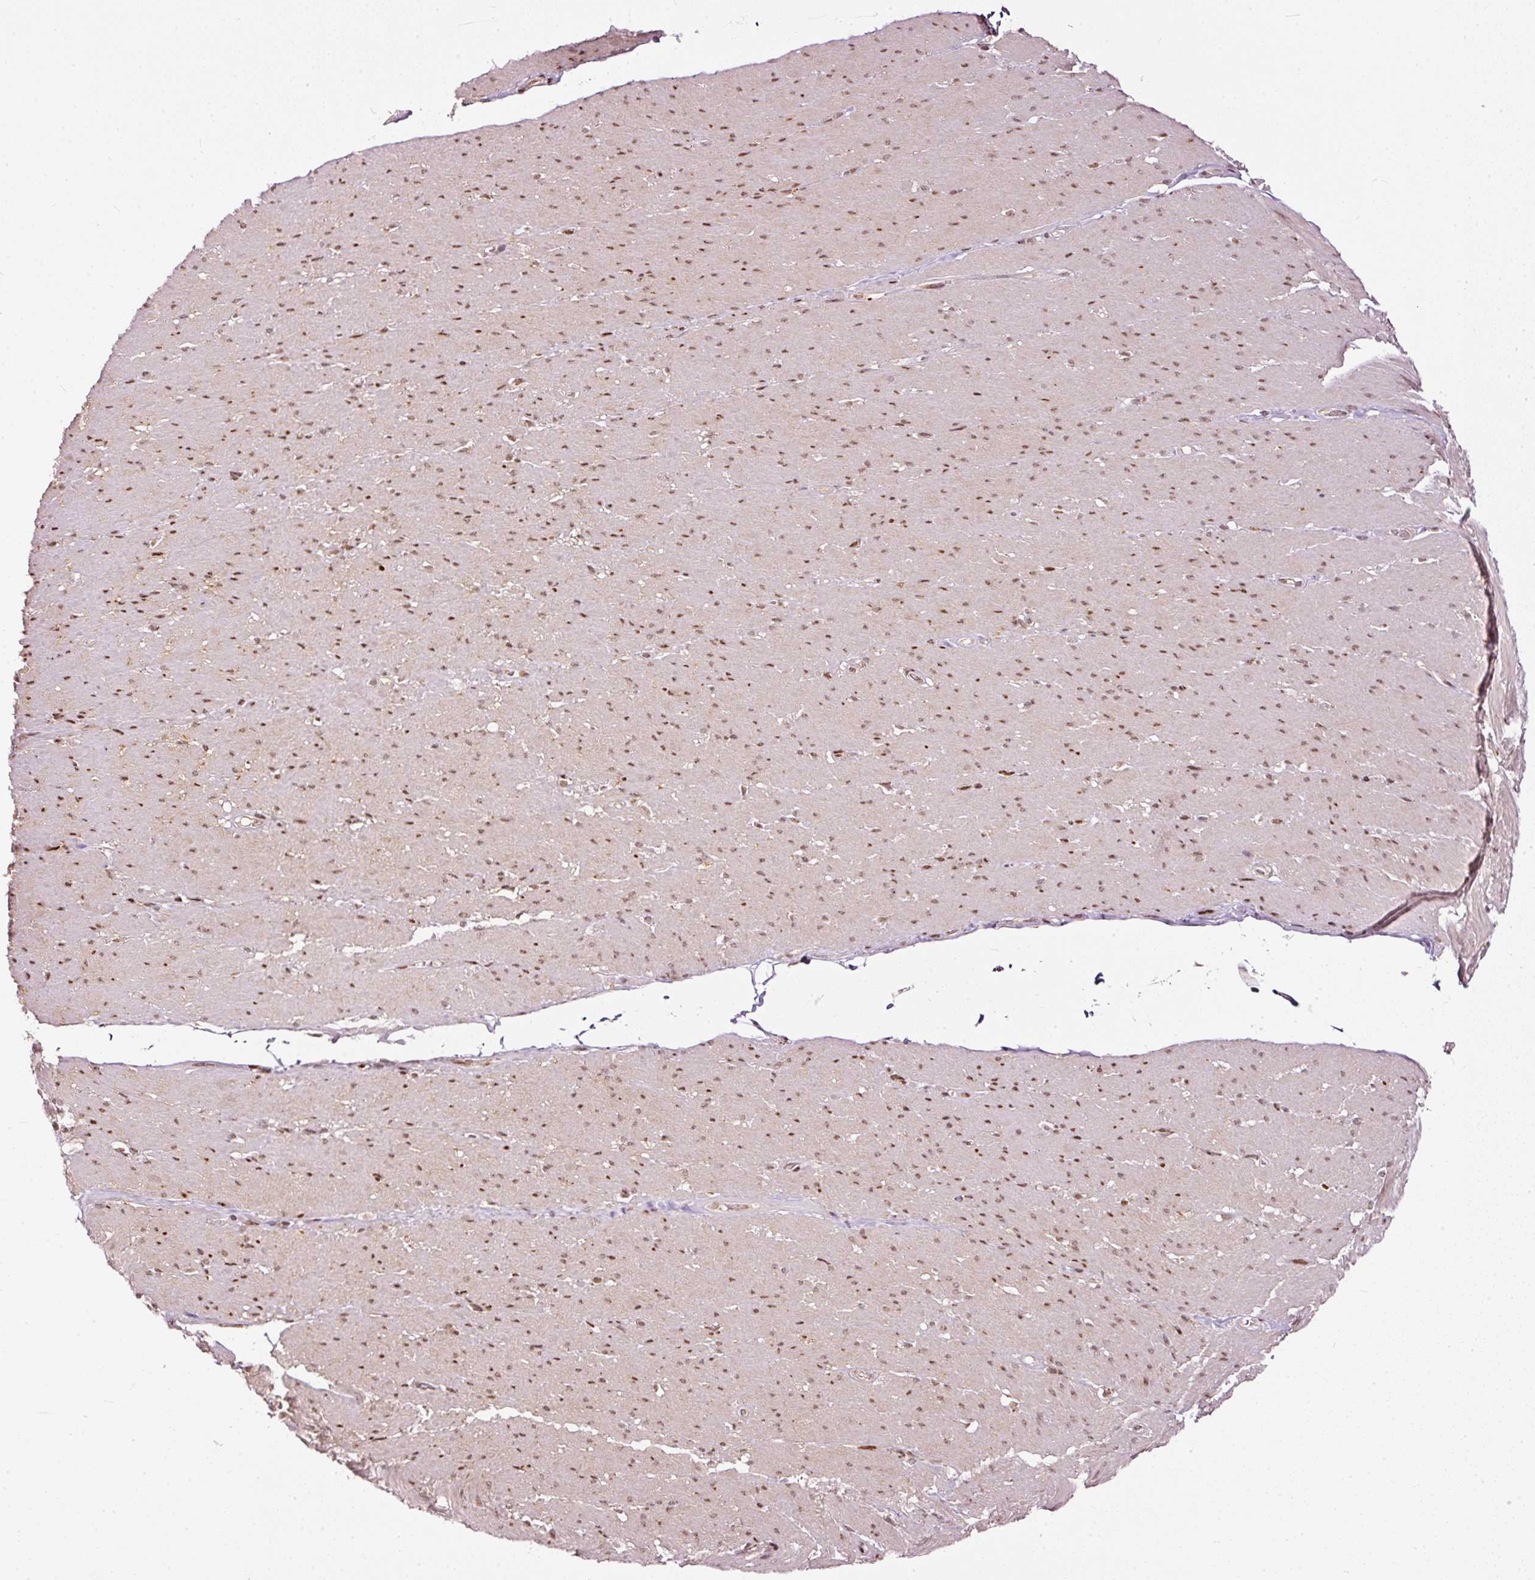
{"staining": {"intensity": "moderate", "quantity": "25%-75%", "location": "nuclear"}, "tissue": "smooth muscle", "cell_type": "Smooth muscle cells", "image_type": "normal", "snomed": [{"axis": "morphology", "description": "Normal tissue, NOS"}, {"axis": "topography", "description": "Smooth muscle"}, {"axis": "topography", "description": "Rectum"}], "caption": "High-magnification brightfield microscopy of normal smooth muscle stained with DAB (3,3'-diaminobenzidine) (brown) and counterstained with hematoxylin (blue). smooth muscle cells exhibit moderate nuclear positivity is identified in approximately25%-75% of cells.", "gene": "ZNF778", "patient": {"sex": "male", "age": 53}}